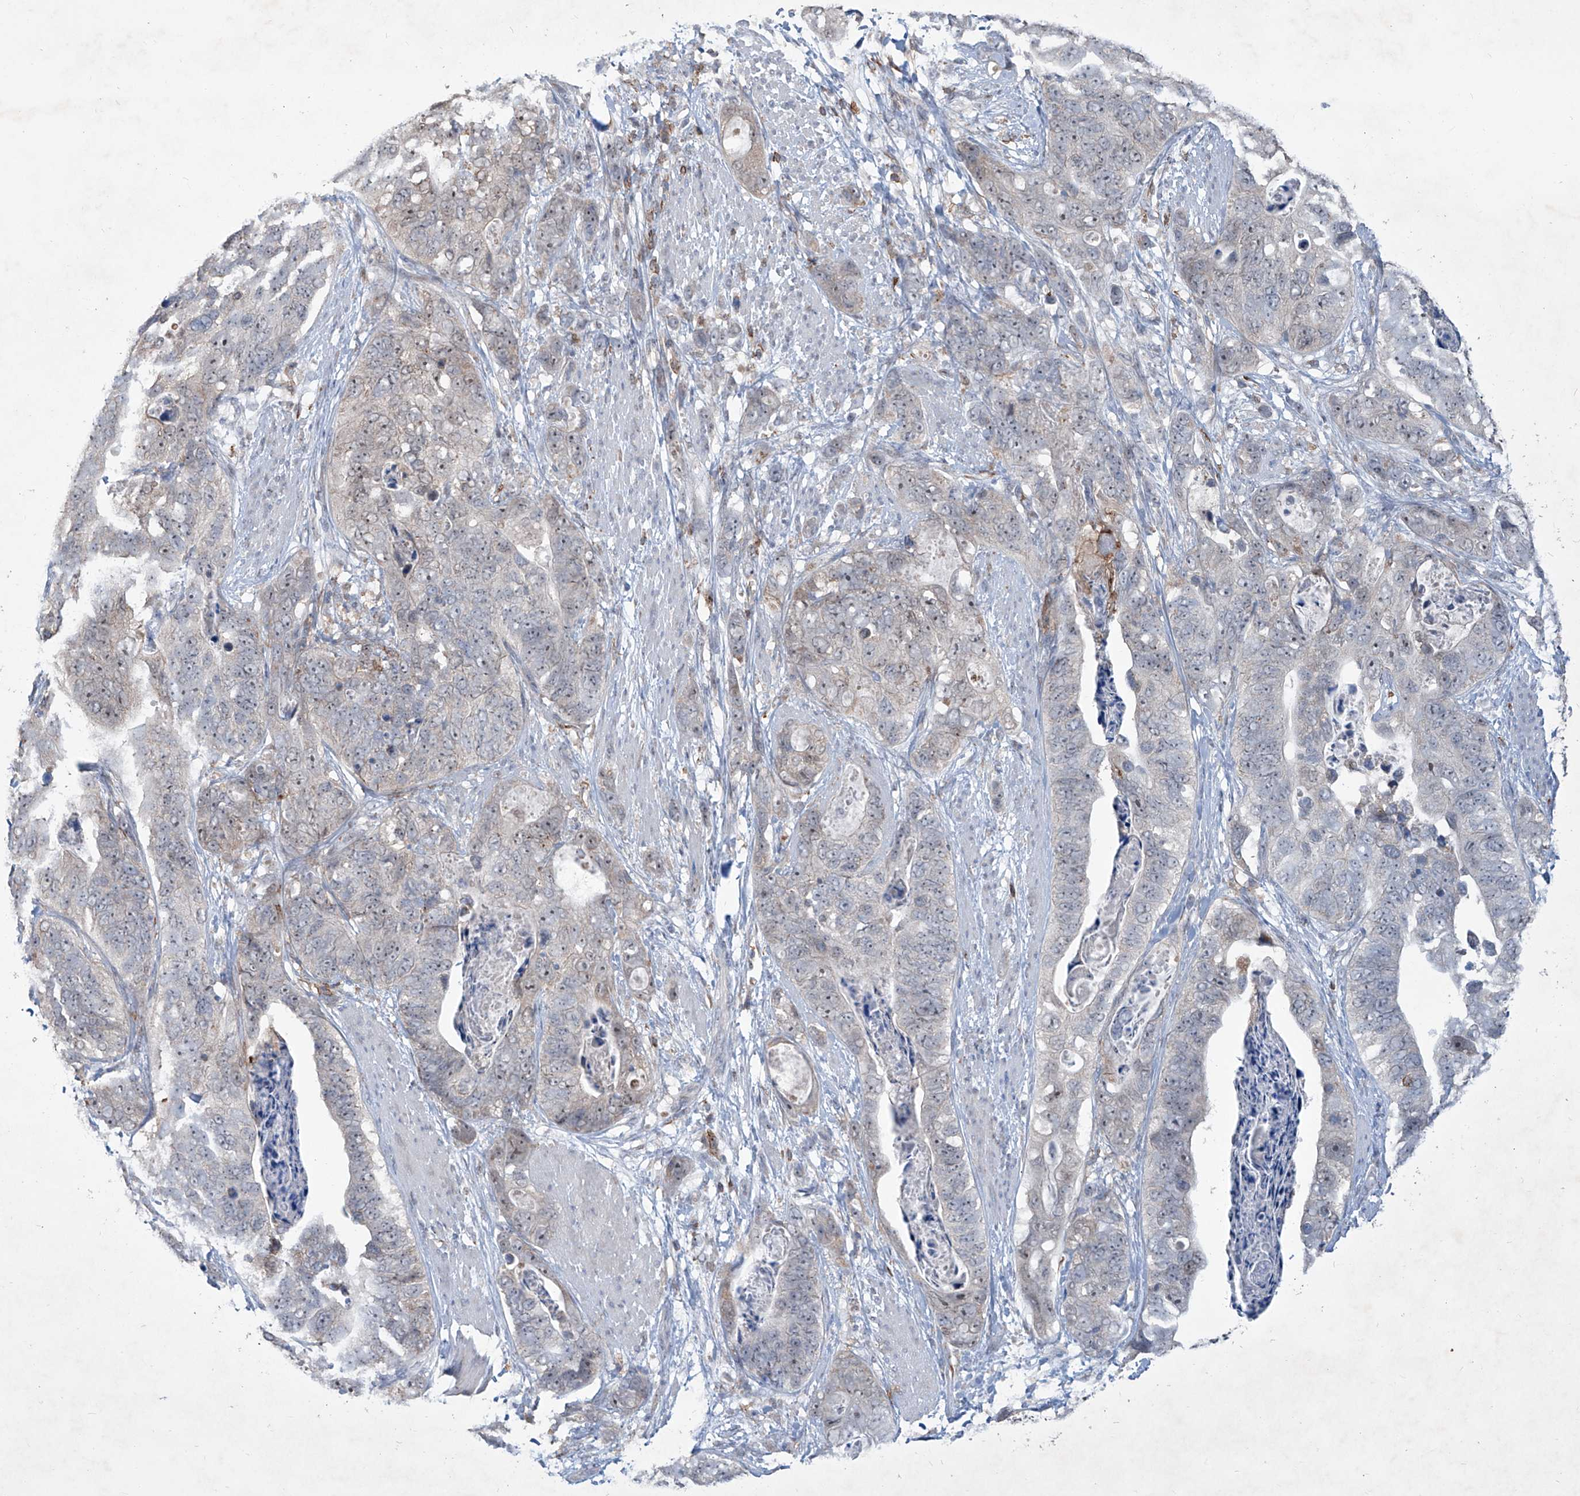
{"staining": {"intensity": "negative", "quantity": "none", "location": "none"}, "tissue": "stomach cancer", "cell_type": "Tumor cells", "image_type": "cancer", "snomed": [{"axis": "morphology", "description": "Adenocarcinoma, NOS"}, {"axis": "topography", "description": "Stomach"}], "caption": "DAB (3,3'-diaminobenzidine) immunohistochemical staining of adenocarcinoma (stomach) reveals no significant positivity in tumor cells.", "gene": "ZBTB48", "patient": {"sex": "female", "age": 89}}